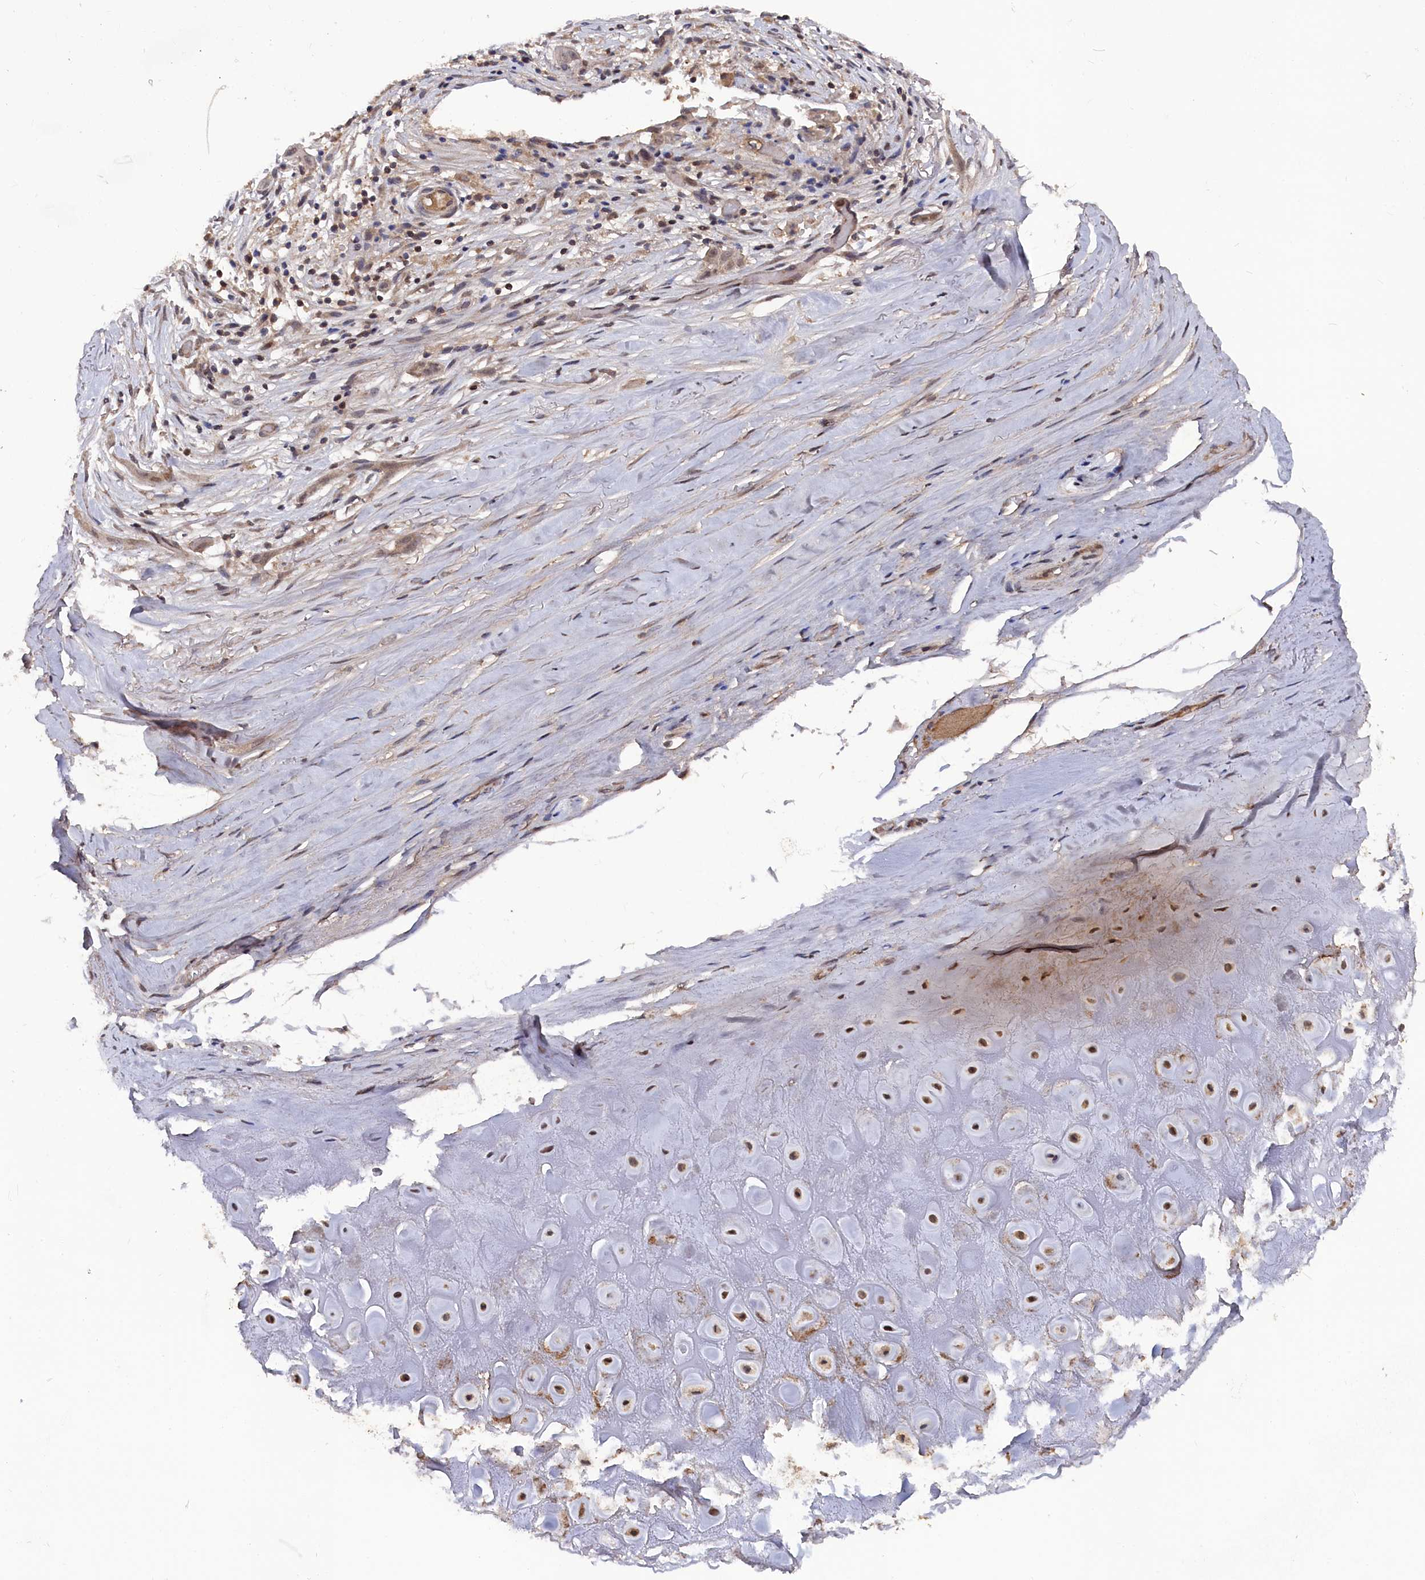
{"staining": {"intensity": "moderate", "quantity": "25%-75%", "location": "cytoplasmic/membranous"}, "tissue": "adipose tissue", "cell_type": "Adipocytes", "image_type": "normal", "snomed": [{"axis": "morphology", "description": "Normal tissue, NOS"}, {"axis": "morphology", "description": "Basal cell carcinoma"}, {"axis": "topography", "description": "Skin"}], "caption": "The photomicrograph reveals a brown stain indicating the presence of a protein in the cytoplasmic/membranous of adipocytes in adipose tissue.", "gene": "TMC5", "patient": {"sex": "female", "age": 89}}